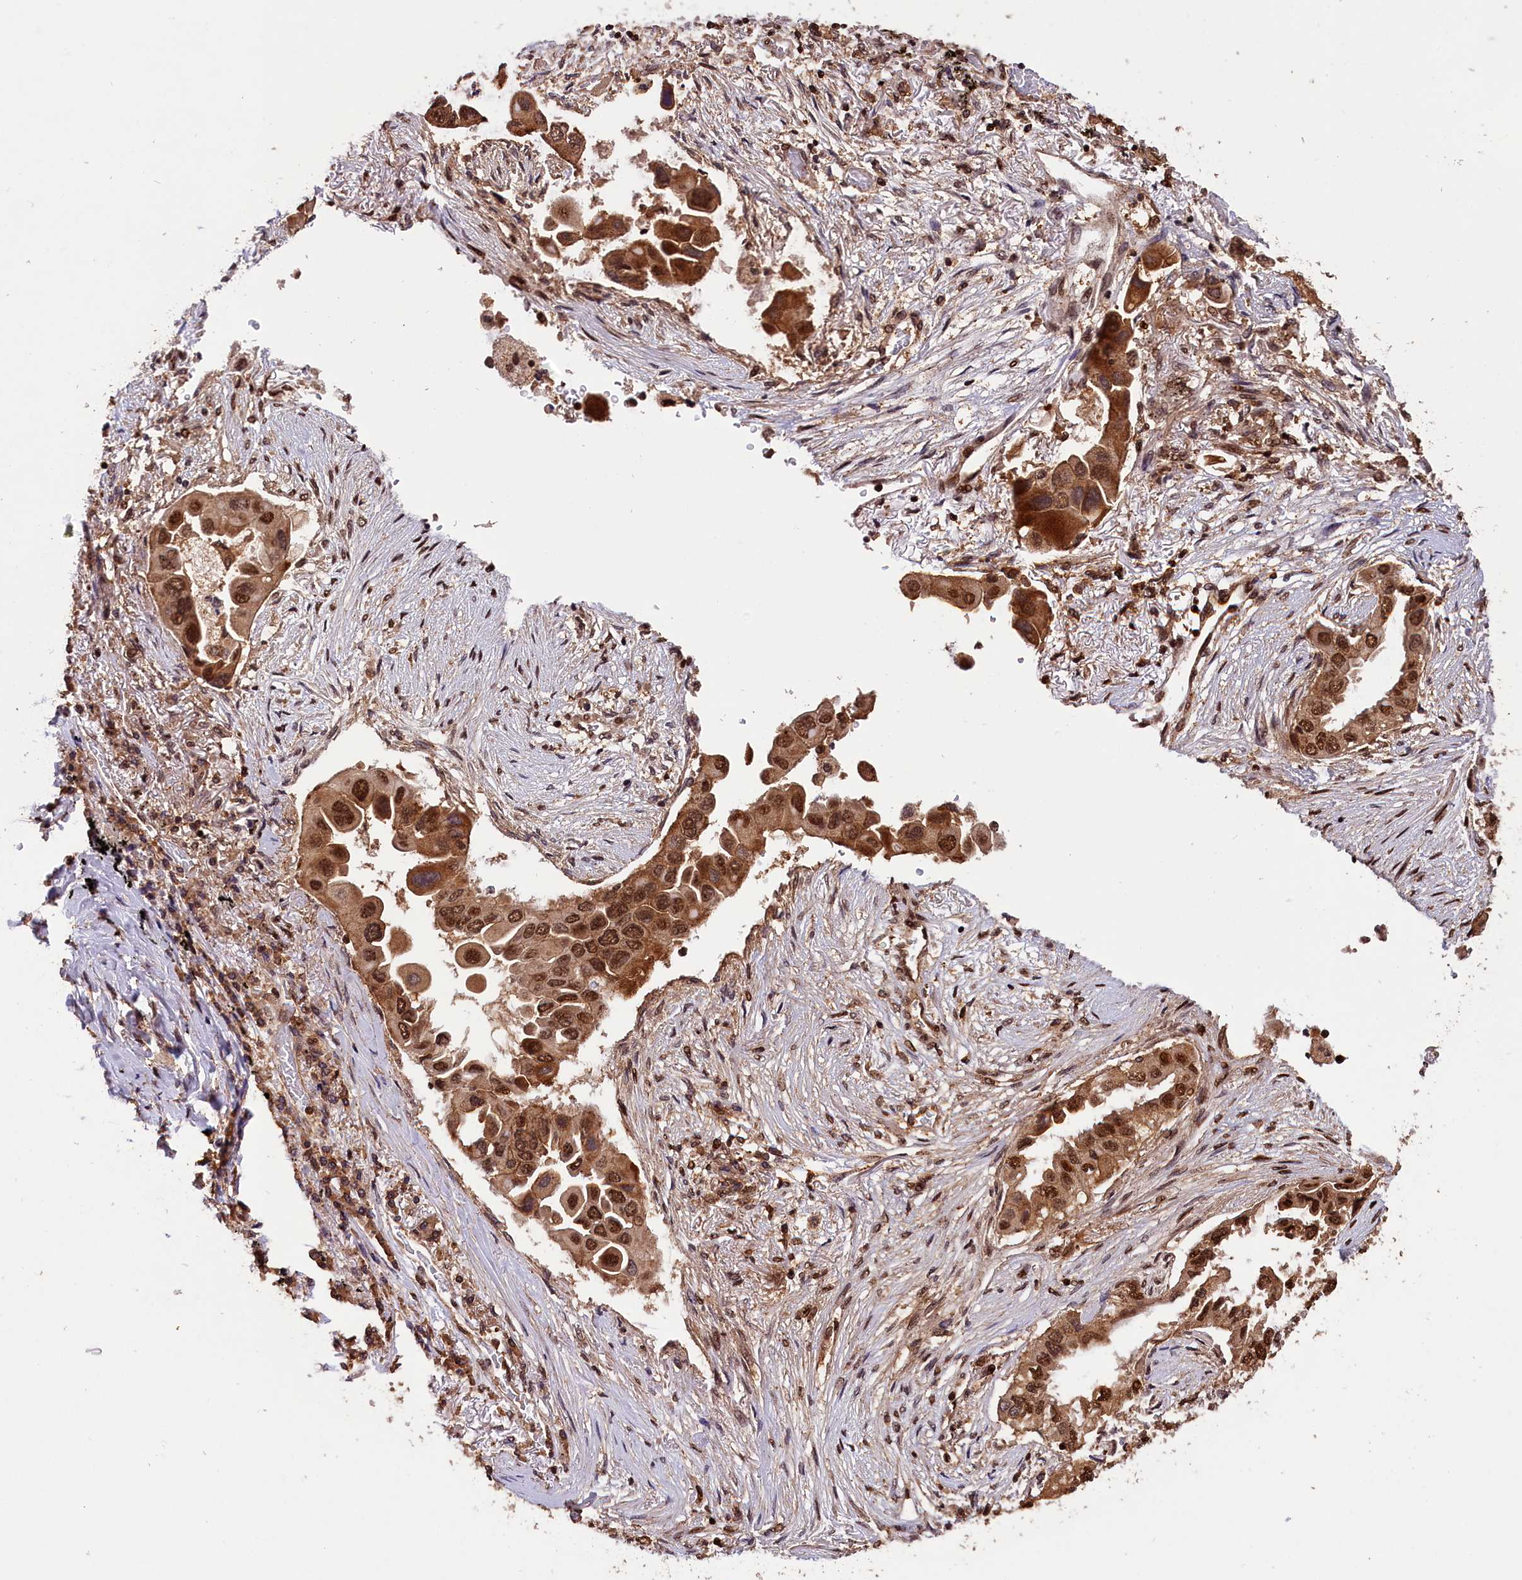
{"staining": {"intensity": "strong", "quantity": ">75%", "location": "cytoplasmic/membranous,nuclear"}, "tissue": "lung cancer", "cell_type": "Tumor cells", "image_type": "cancer", "snomed": [{"axis": "morphology", "description": "Adenocarcinoma, NOS"}, {"axis": "topography", "description": "Lung"}], "caption": "Immunohistochemistry (IHC) photomicrograph of human adenocarcinoma (lung) stained for a protein (brown), which exhibits high levels of strong cytoplasmic/membranous and nuclear staining in approximately >75% of tumor cells.", "gene": "IST1", "patient": {"sex": "female", "age": 76}}